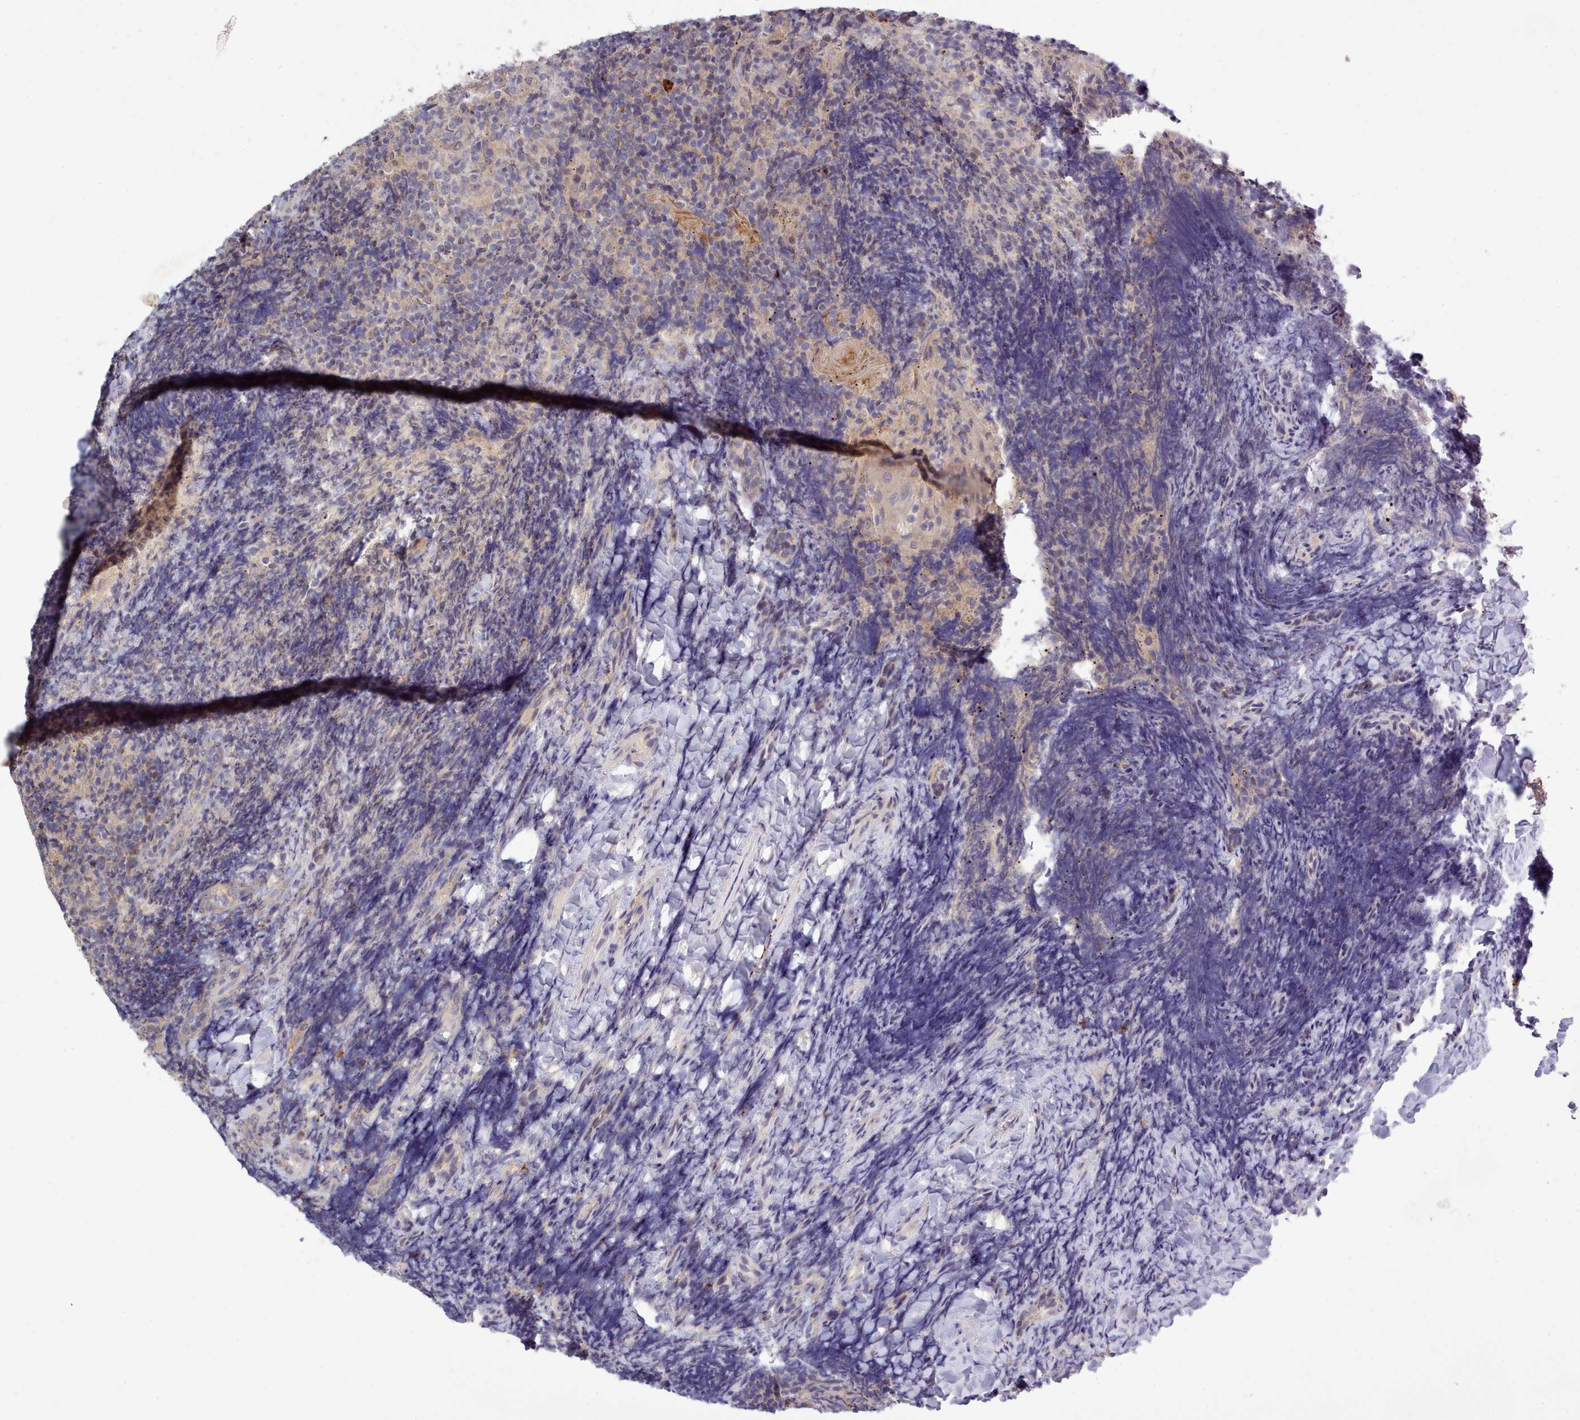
{"staining": {"intensity": "weak", "quantity": "<25%", "location": "nuclear"}, "tissue": "tonsil", "cell_type": "Germinal center cells", "image_type": "normal", "snomed": [{"axis": "morphology", "description": "Normal tissue, NOS"}, {"axis": "topography", "description": "Tonsil"}], "caption": "The micrograph displays no staining of germinal center cells in benign tonsil.", "gene": "ARL17A", "patient": {"sex": "female", "age": 10}}